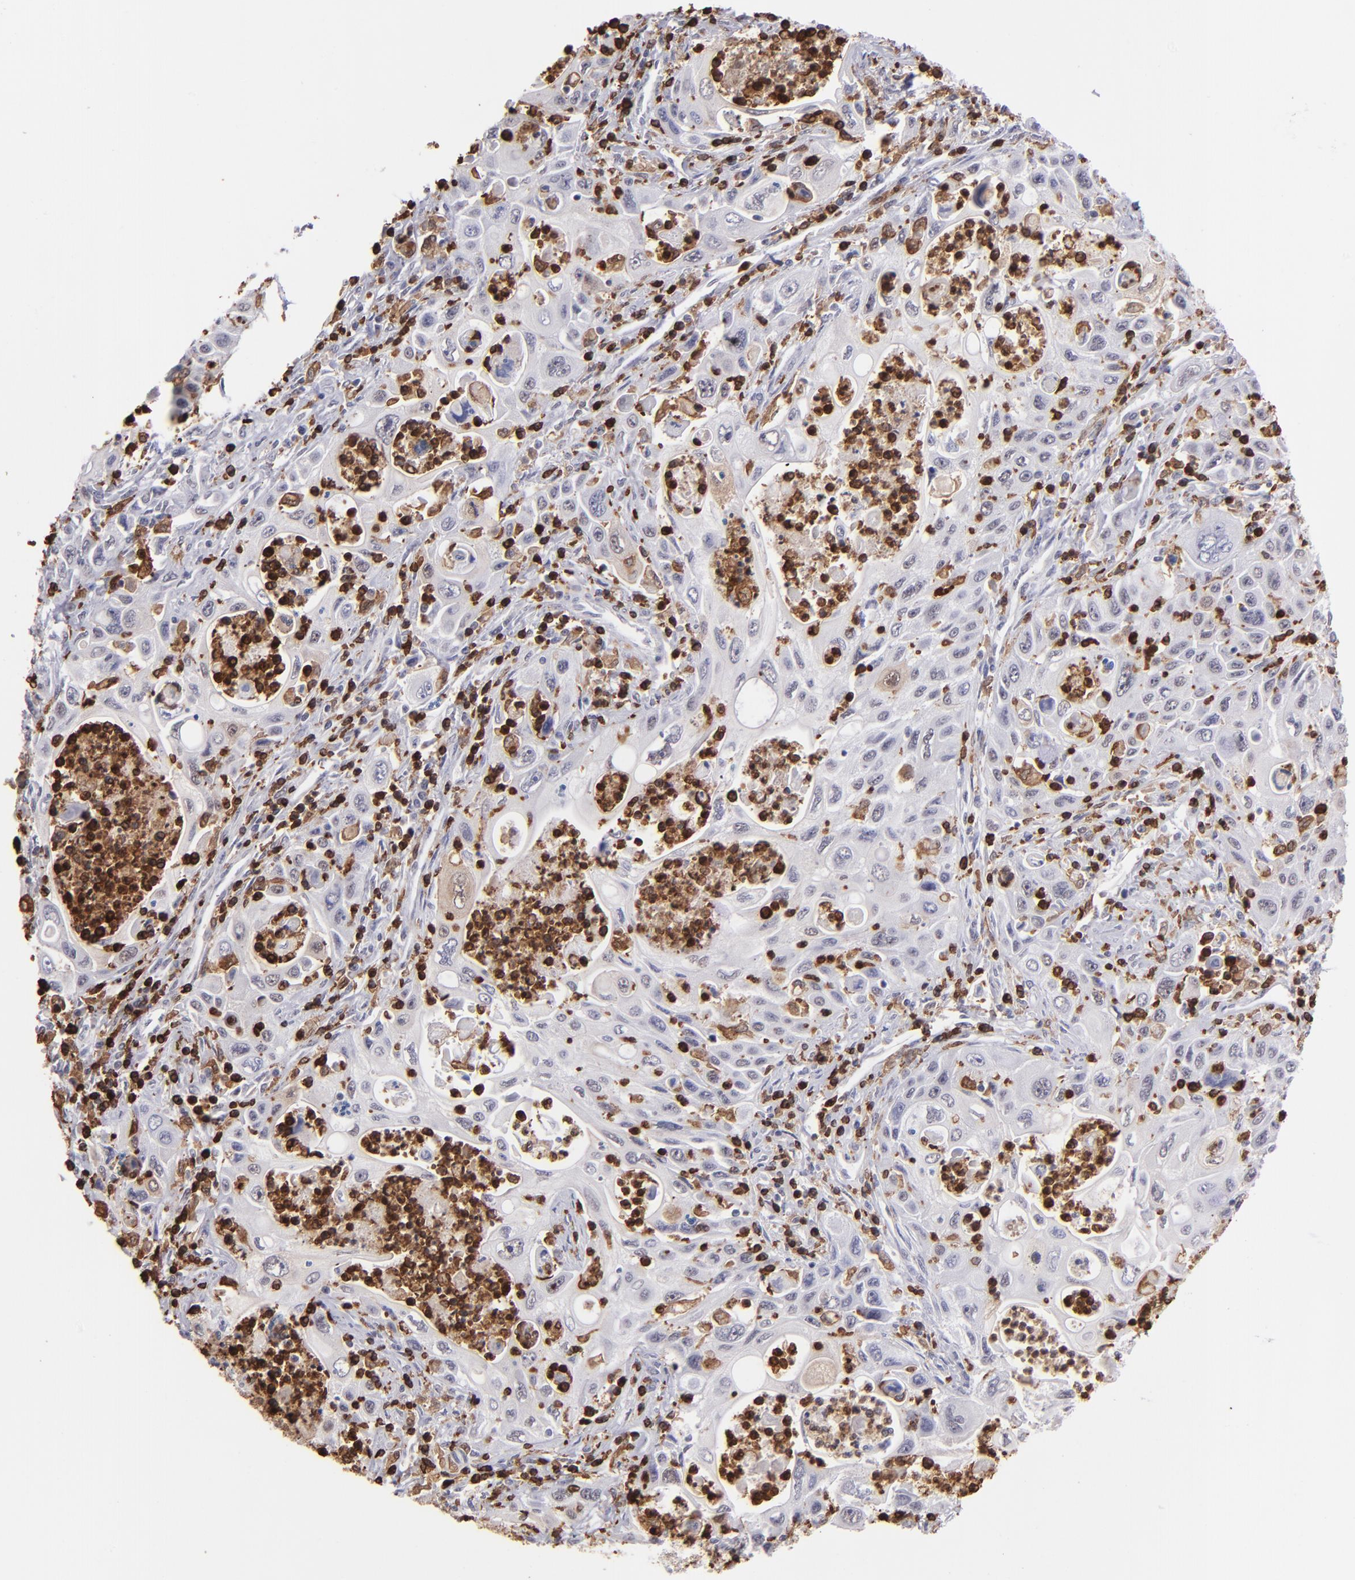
{"staining": {"intensity": "negative", "quantity": "none", "location": "none"}, "tissue": "pancreatic cancer", "cell_type": "Tumor cells", "image_type": "cancer", "snomed": [{"axis": "morphology", "description": "Adenocarcinoma, NOS"}, {"axis": "topography", "description": "Pancreas"}], "caption": "High magnification brightfield microscopy of pancreatic adenocarcinoma stained with DAB (3,3'-diaminobenzidine) (brown) and counterstained with hematoxylin (blue): tumor cells show no significant positivity.", "gene": "NCF2", "patient": {"sex": "male", "age": 70}}